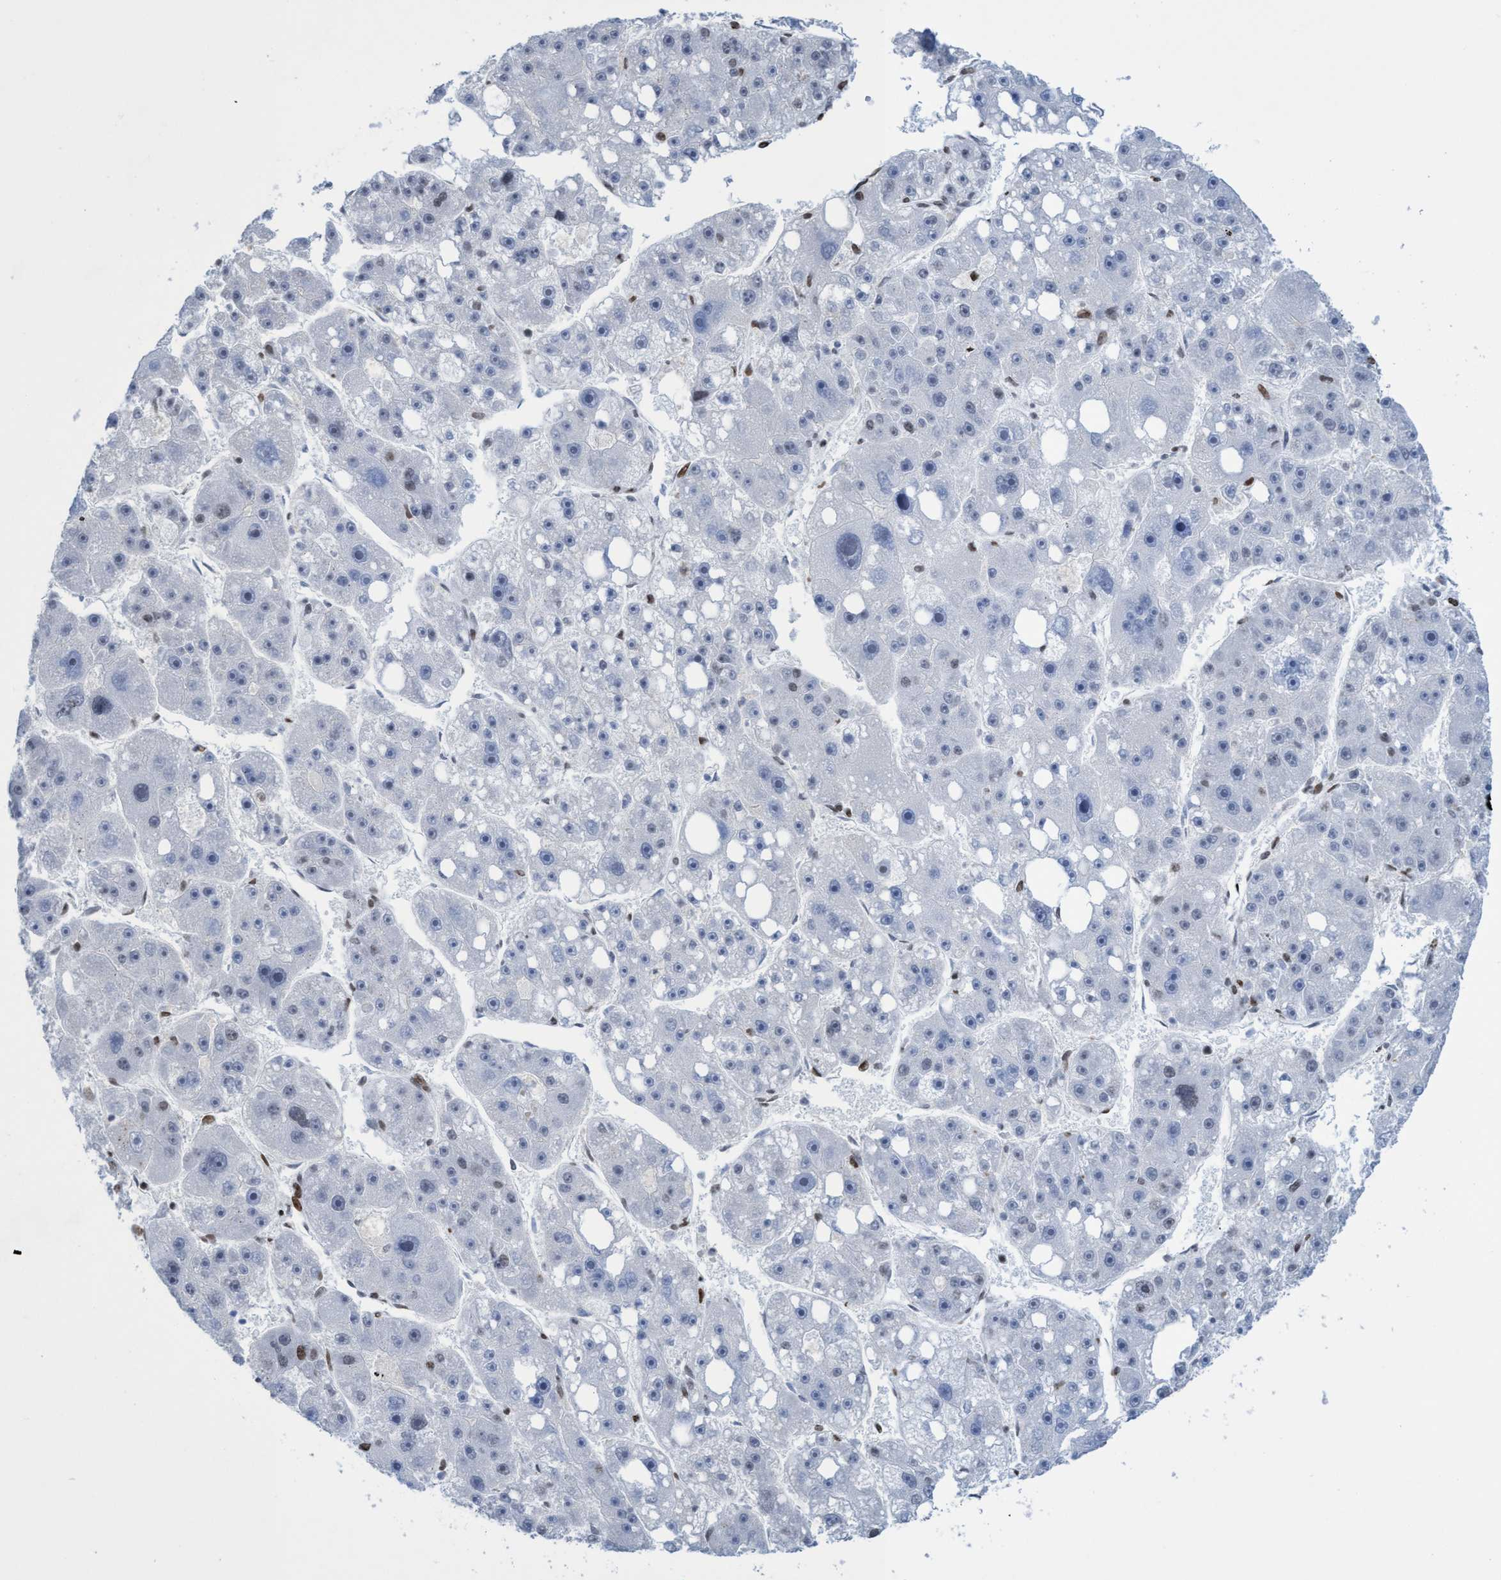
{"staining": {"intensity": "negative", "quantity": "none", "location": "none"}, "tissue": "liver cancer", "cell_type": "Tumor cells", "image_type": "cancer", "snomed": [{"axis": "morphology", "description": "Carcinoma, Hepatocellular, NOS"}, {"axis": "topography", "description": "Liver"}], "caption": "This is an immunohistochemistry (IHC) image of human liver cancer (hepatocellular carcinoma). There is no positivity in tumor cells.", "gene": "CBX2", "patient": {"sex": "female", "age": 61}}